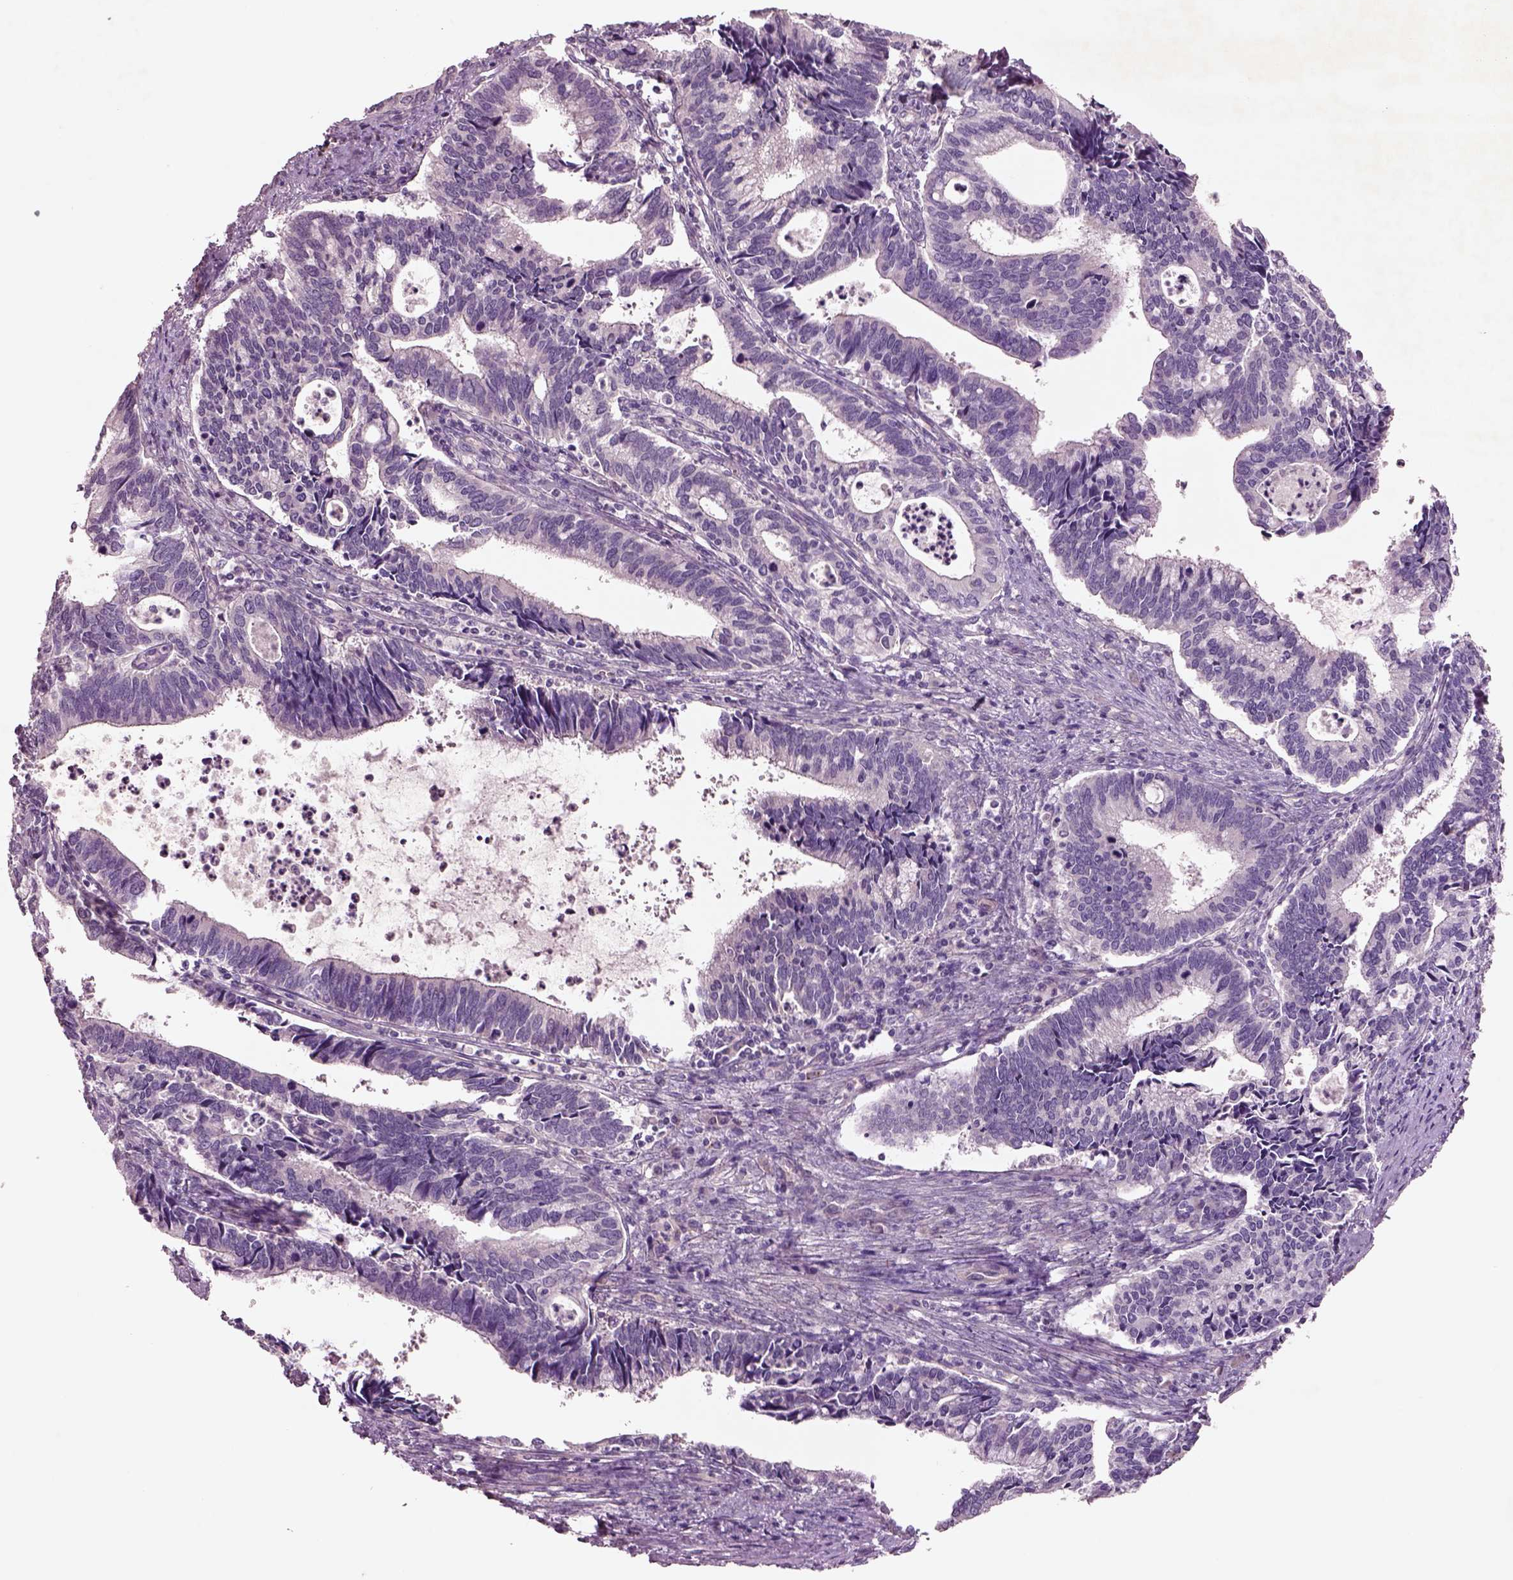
{"staining": {"intensity": "negative", "quantity": "none", "location": "none"}, "tissue": "cervical cancer", "cell_type": "Tumor cells", "image_type": "cancer", "snomed": [{"axis": "morphology", "description": "Adenocarcinoma, NOS"}, {"axis": "topography", "description": "Cervix"}], "caption": "High magnification brightfield microscopy of cervical cancer stained with DAB (3,3'-diaminobenzidine) (brown) and counterstained with hematoxylin (blue): tumor cells show no significant positivity. Brightfield microscopy of IHC stained with DAB (brown) and hematoxylin (blue), captured at high magnification.", "gene": "DUOXA2", "patient": {"sex": "female", "age": 42}}